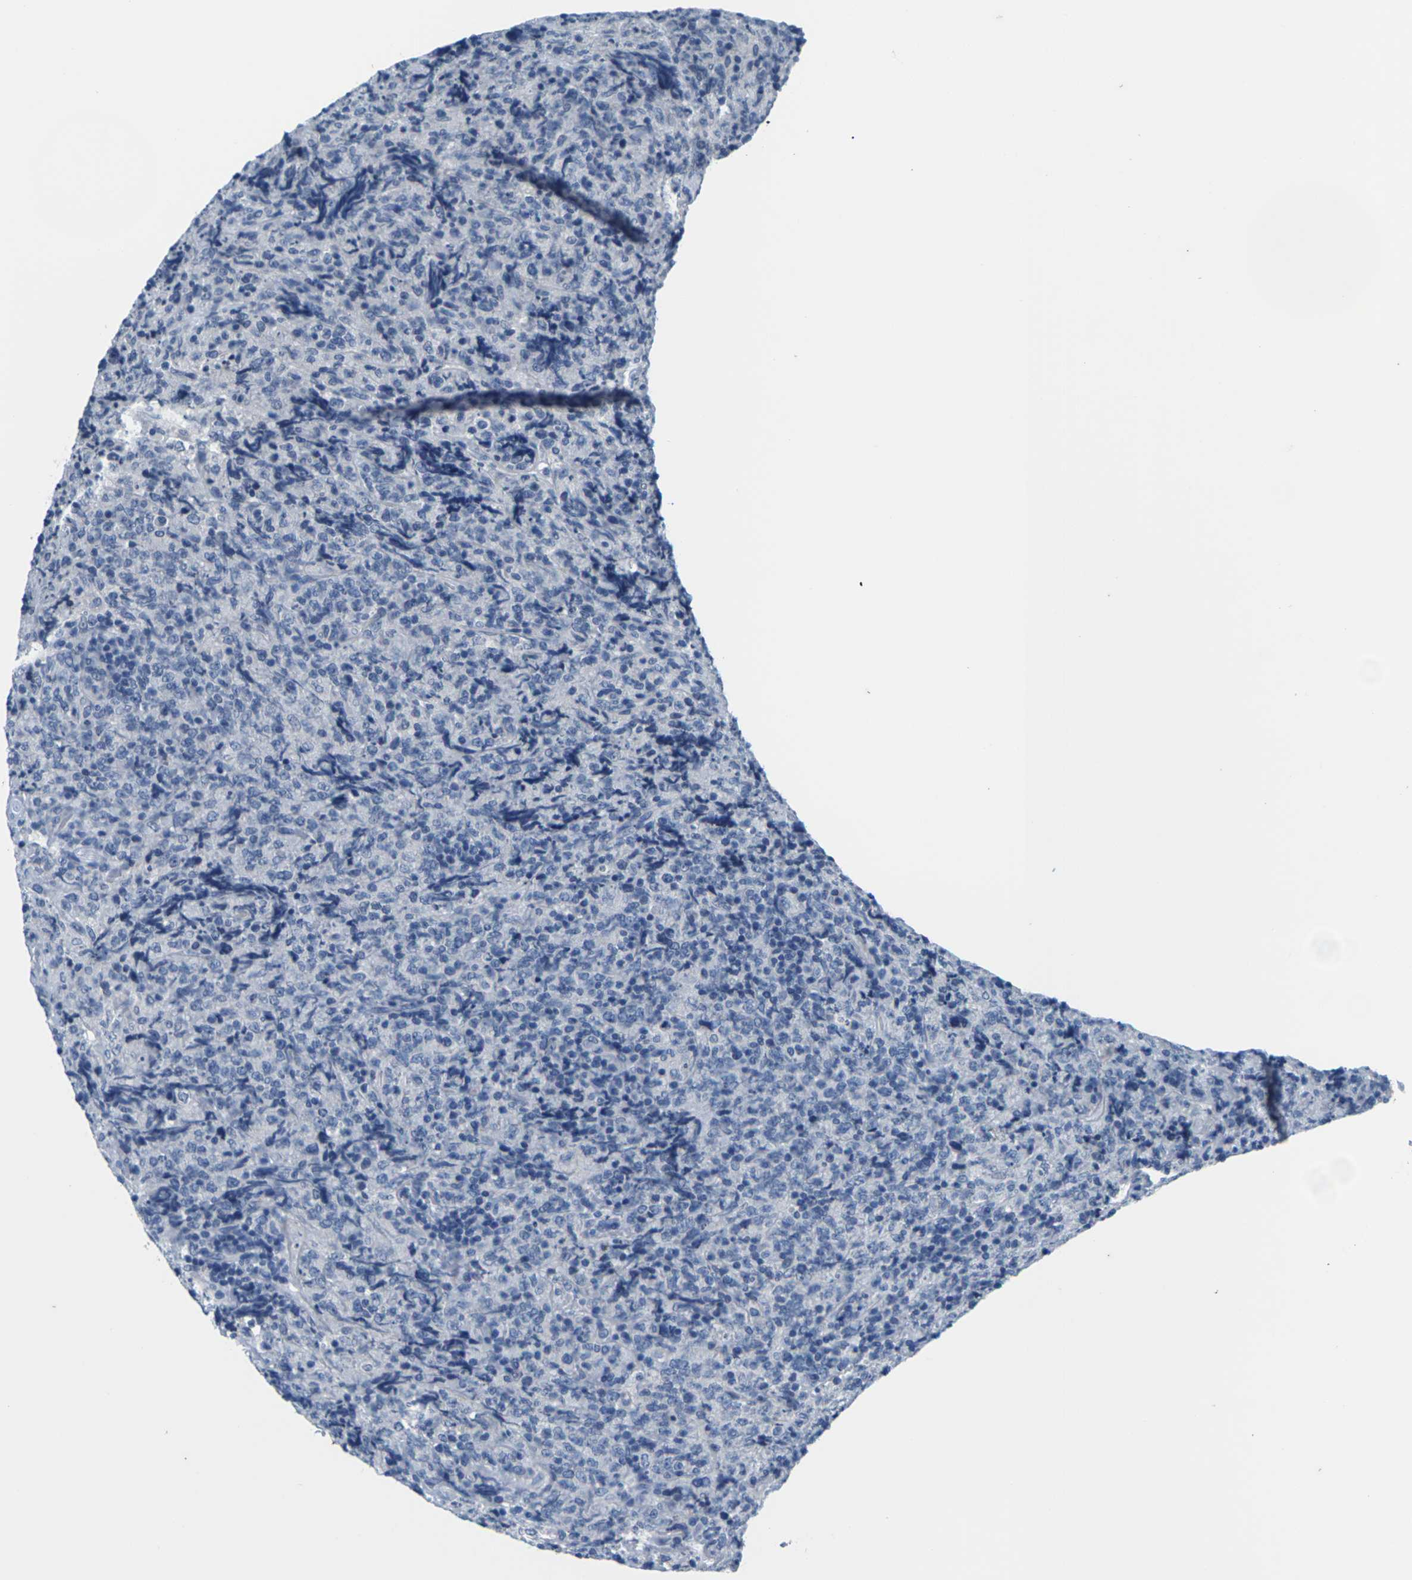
{"staining": {"intensity": "negative", "quantity": "none", "location": "none"}, "tissue": "lymphoma", "cell_type": "Tumor cells", "image_type": "cancer", "snomed": [{"axis": "morphology", "description": "Malignant lymphoma, non-Hodgkin's type, High grade"}, {"axis": "topography", "description": "Tonsil"}], "caption": "IHC image of neoplastic tissue: malignant lymphoma, non-Hodgkin's type (high-grade) stained with DAB shows no significant protein staining in tumor cells.", "gene": "UMOD", "patient": {"sex": "female", "age": 36}}